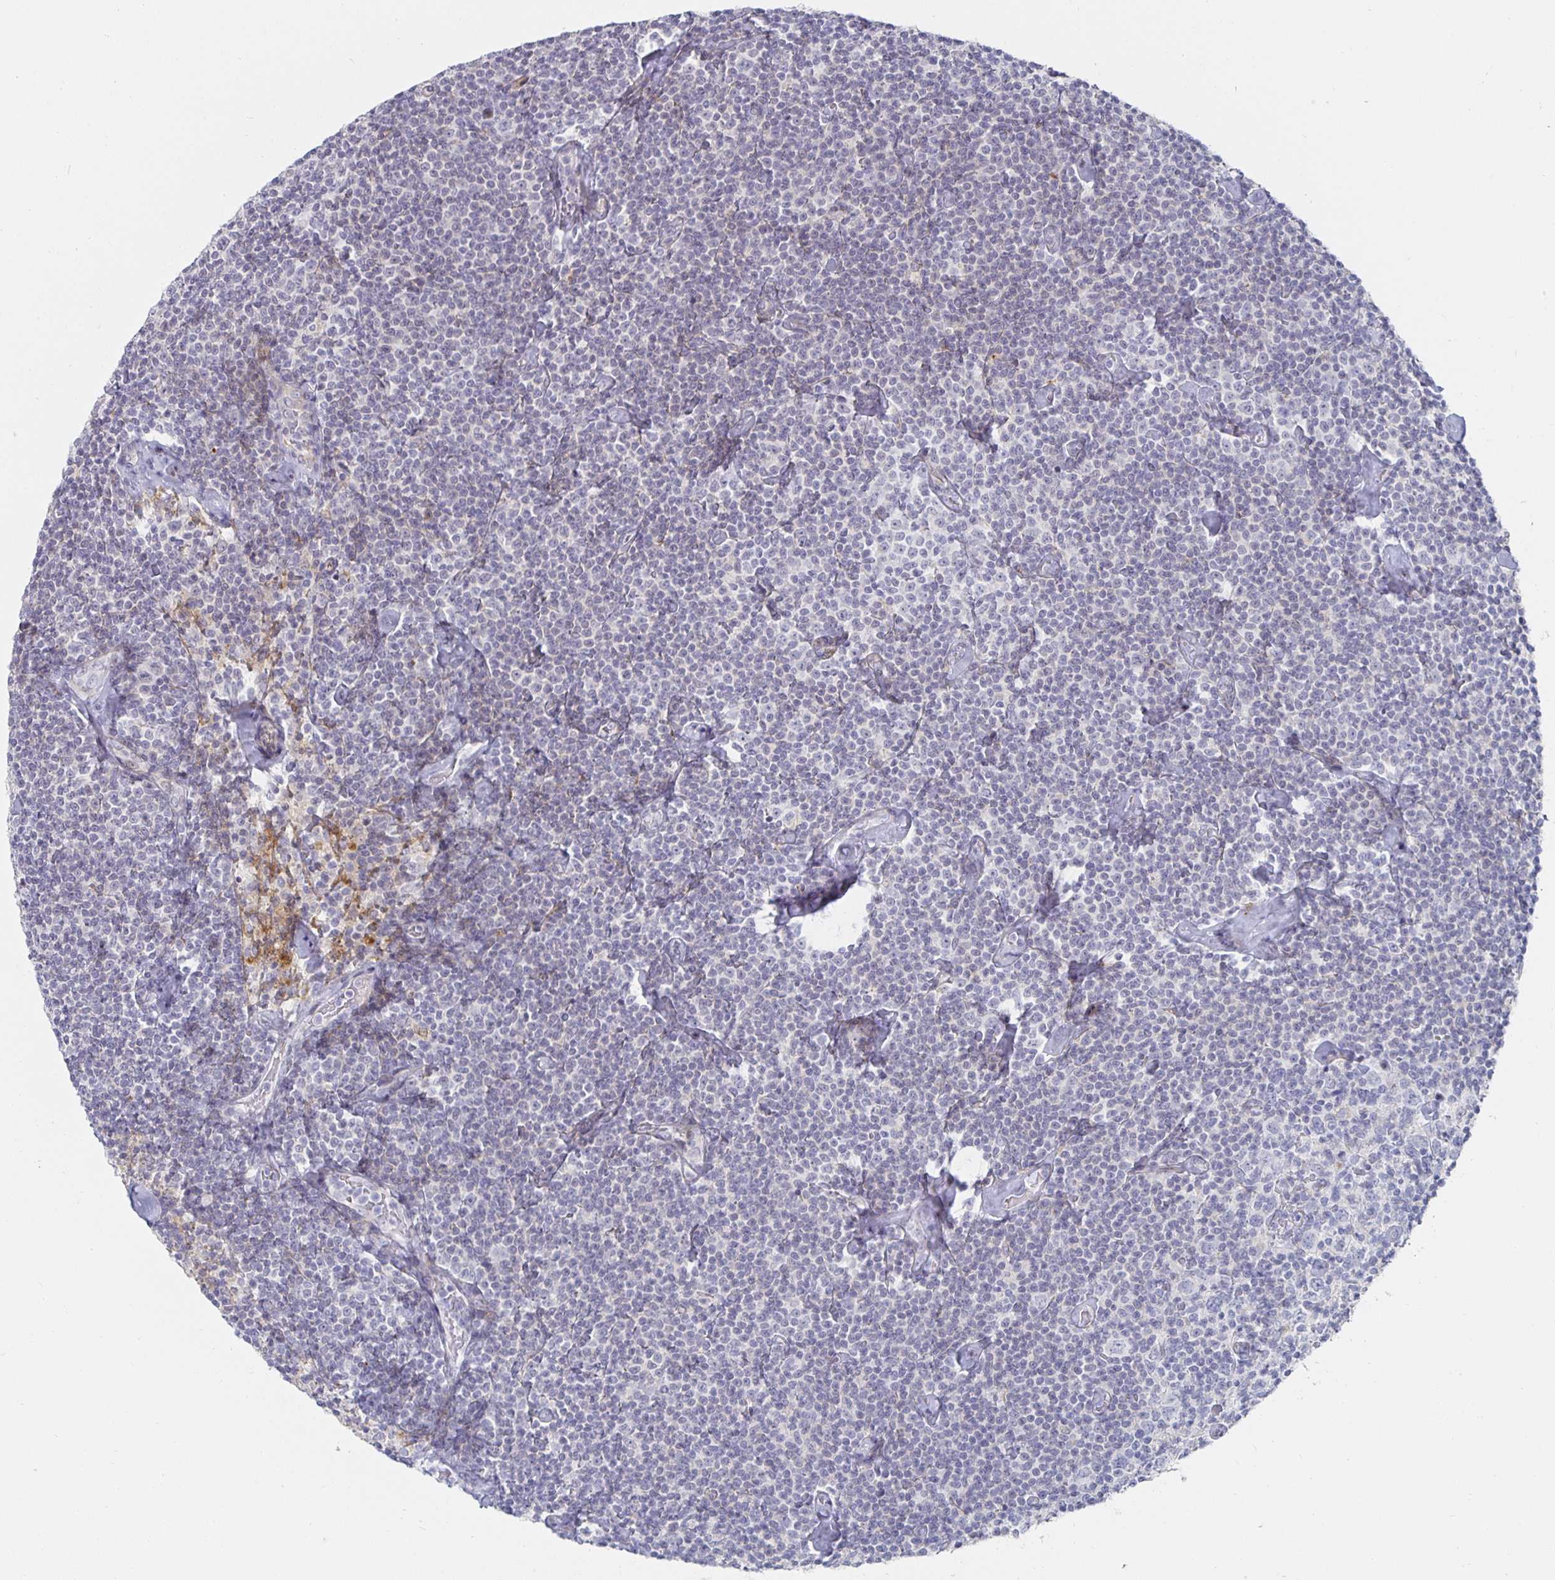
{"staining": {"intensity": "negative", "quantity": "none", "location": "none"}, "tissue": "lymphoma", "cell_type": "Tumor cells", "image_type": "cancer", "snomed": [{"axis": "morphology", "description": "Malignant lymphoma, non-Hodgkin's type, Low grade"}, {"axis": "topography", "description": "Lymph node"}], "caption": "Tumor cells are negative for protein expression in human lymphoma. Brightfield microscopy of IHC stained with DAB (brown) and hematoxylin (blue), captured at high magnification.", "gene": "S100G", "patient": {"sex": "male", "age": 81}}